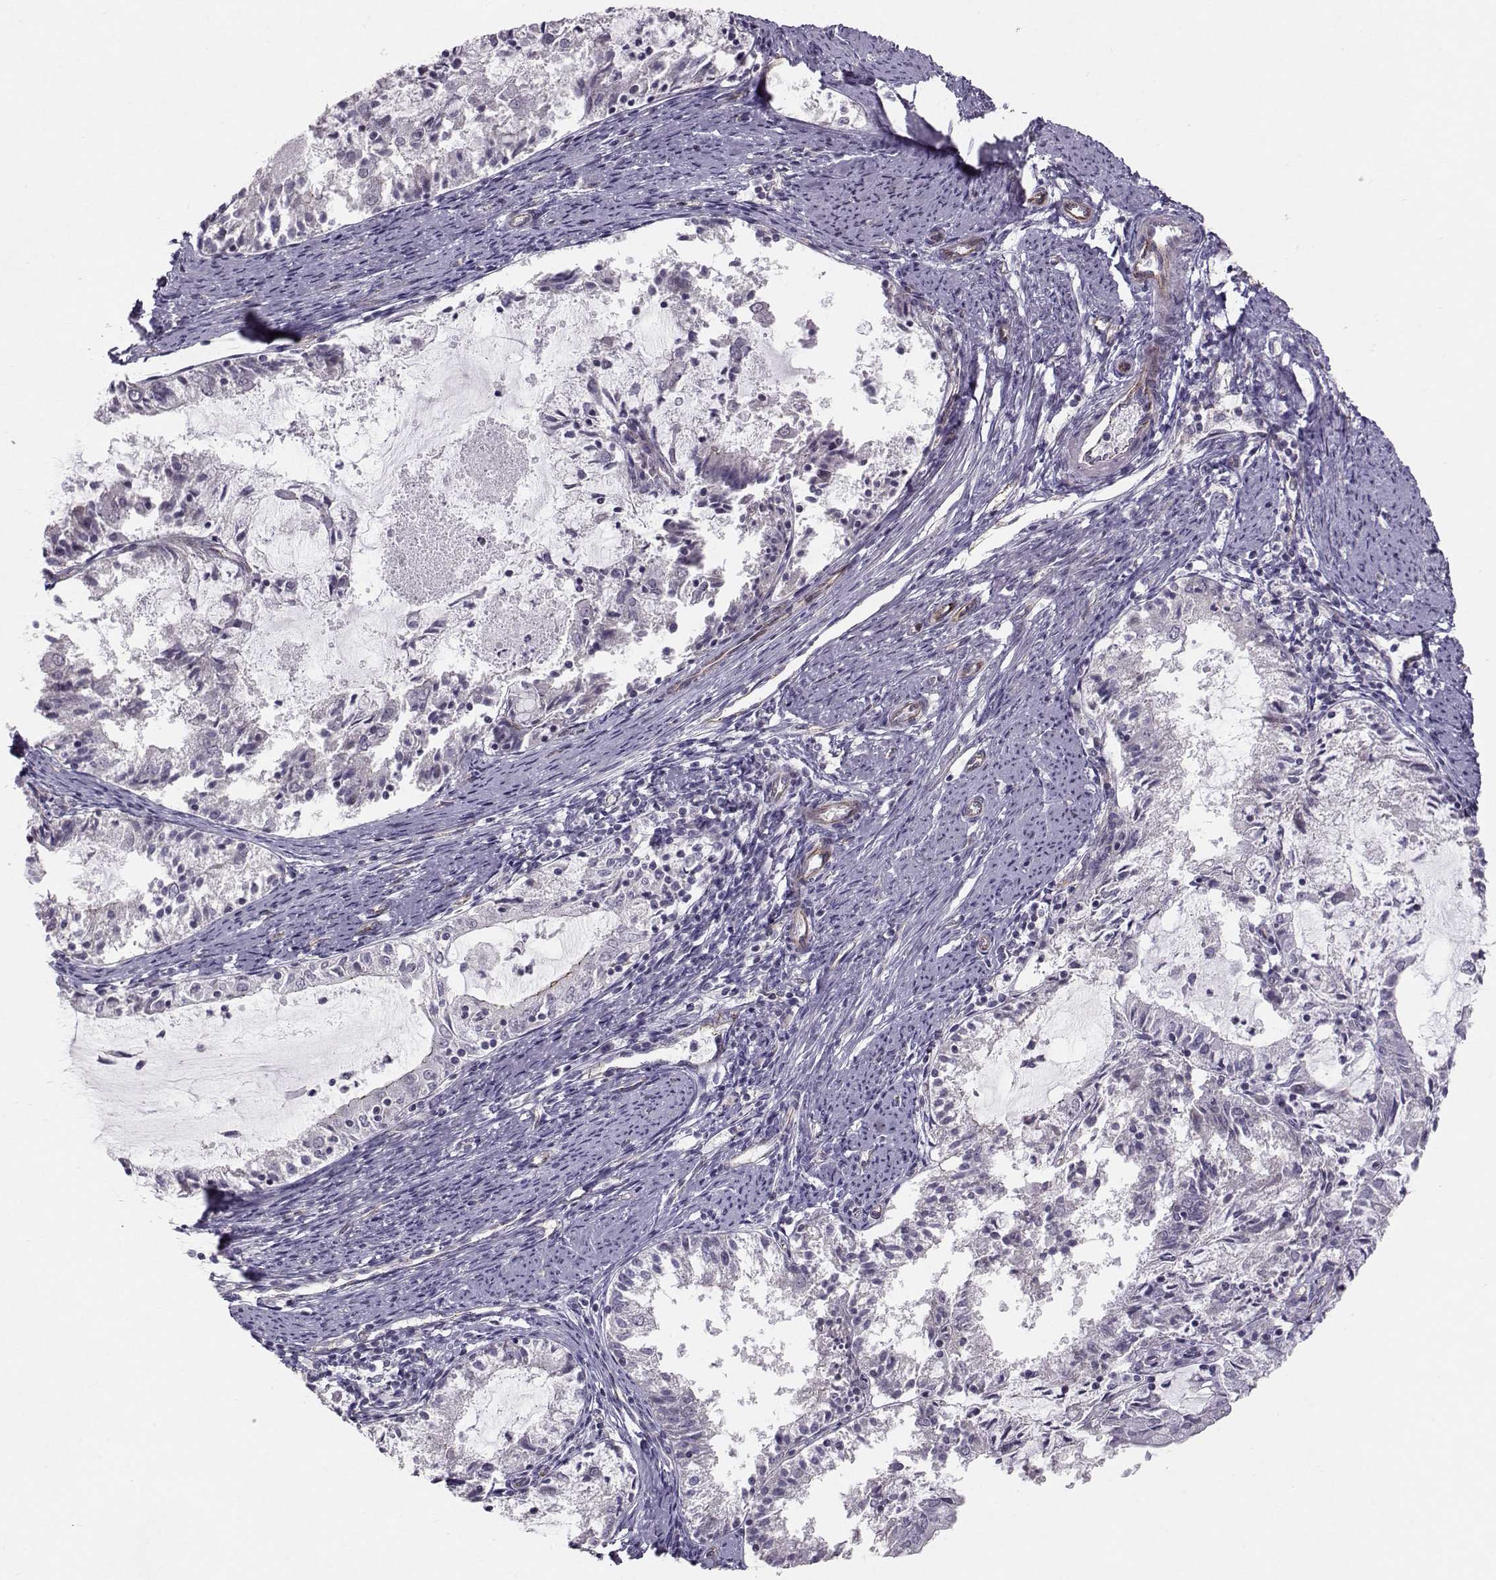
{"staining": {"intensity": "moderate", "quantity": "<25%", "location": "cytoplasmic/membranous"}, "tissue": "endometrial cancer", "cell_type": "Tumor cells", "image_type": "cancer", "snomed": [{"axis": "morphology", "description": "Adenocarcinoma, NOS"}, {"axis": "topography", "description": "Endometrium"}], "caption": "Endometrial adenocarcinoma tissue demonstrates moderate cytoplasmic/membranous positivity in approximately <25% of tumor cells", "gene": "MAST1", "patient": {"sex": "female", "age": 57}}